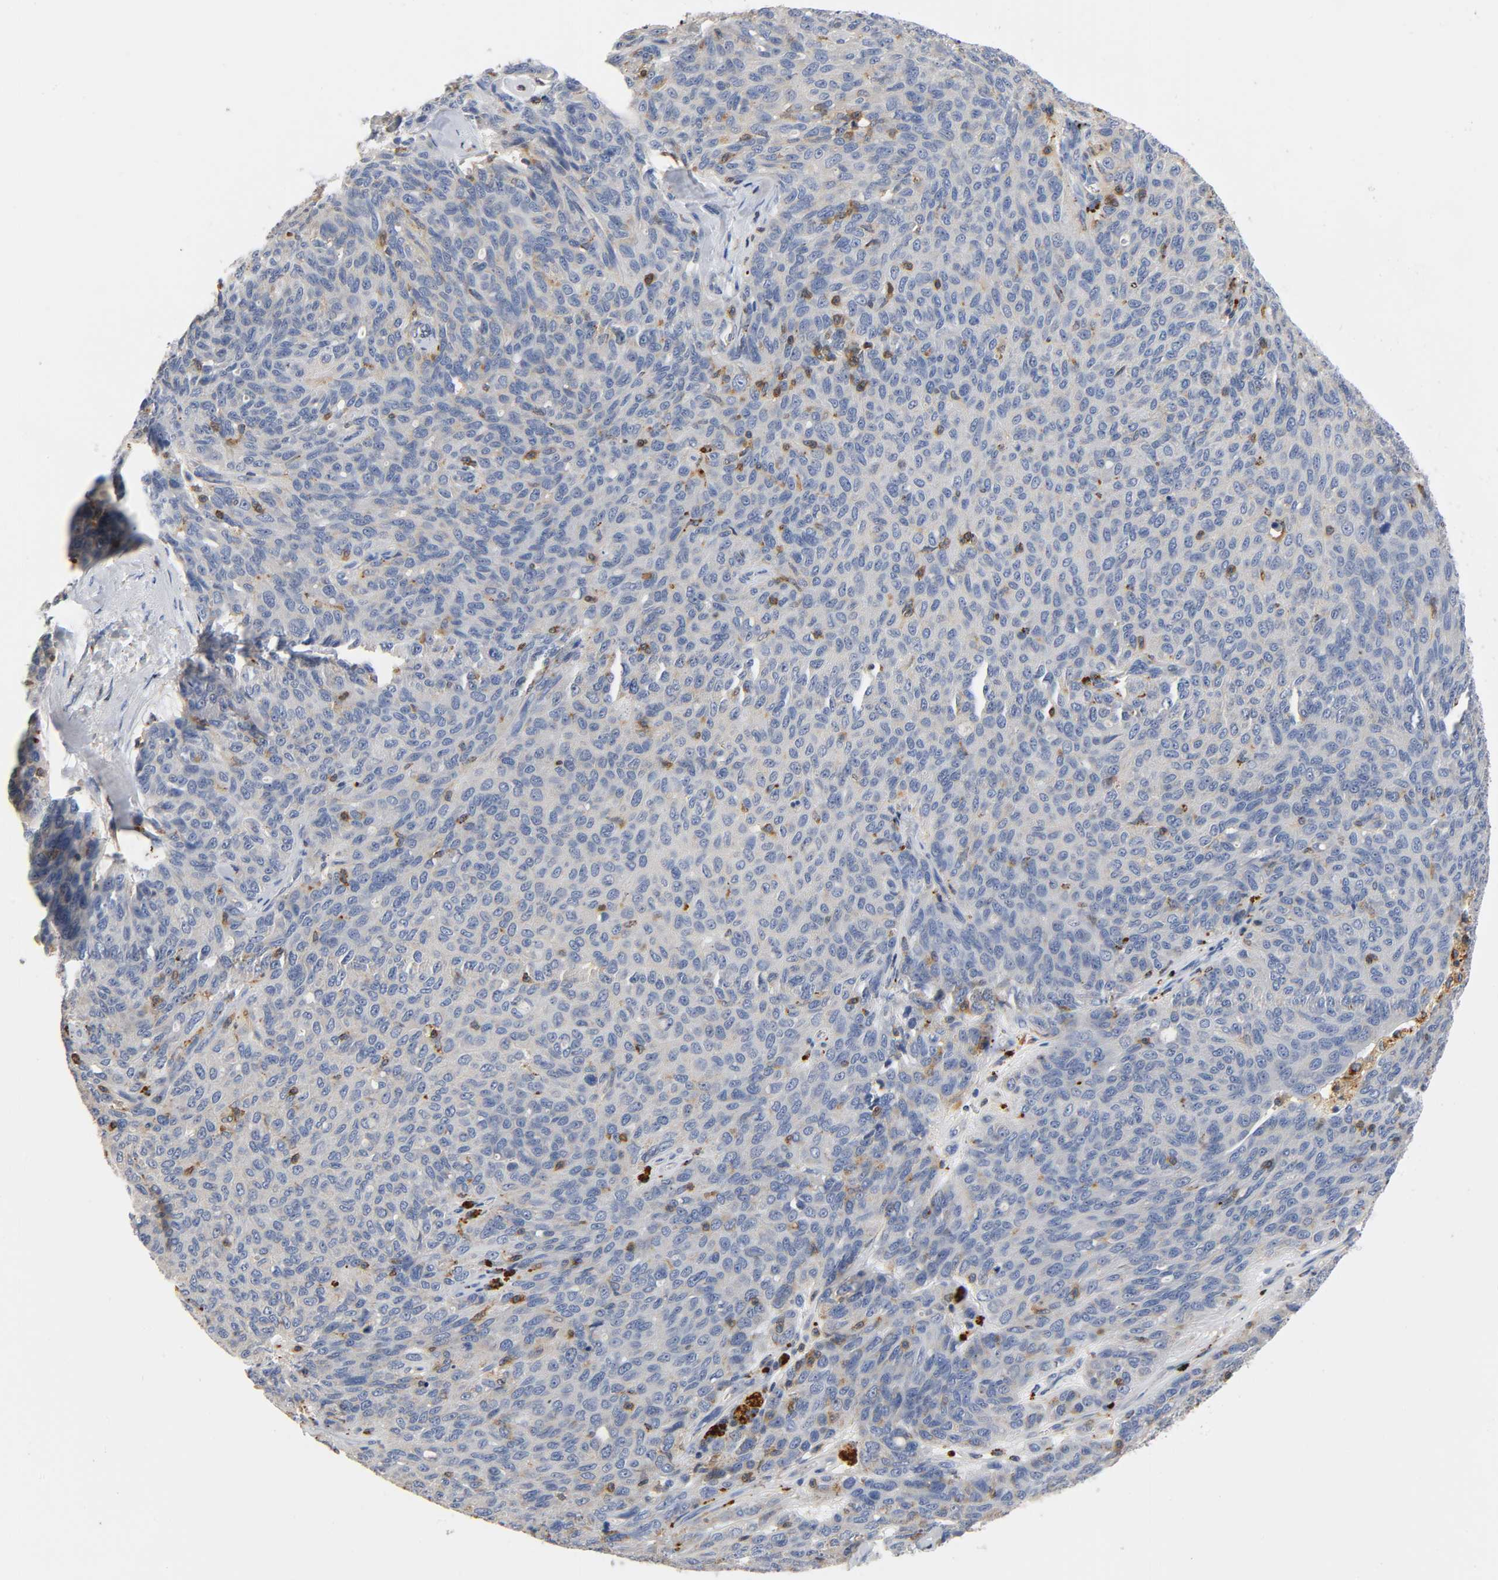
{"staining": {"intensity": "negative", "quantity": "none", "location": "none"}, "tissue": "ovarian cancer", "cell_type": "Tumor cells", "image_type": "cancer", "snomed": [{"axis": "morphology", "description": "Carcinoma, endometroid"}, {"axis": "topography", "description": "Ovary"}], "caption": "This is an immunohistochemistry (IHC) image of ovarian cancer. There is no staining in tumor cells.", "gene": "UCKL1", "patient": {"sex": "female", "age": 60}}